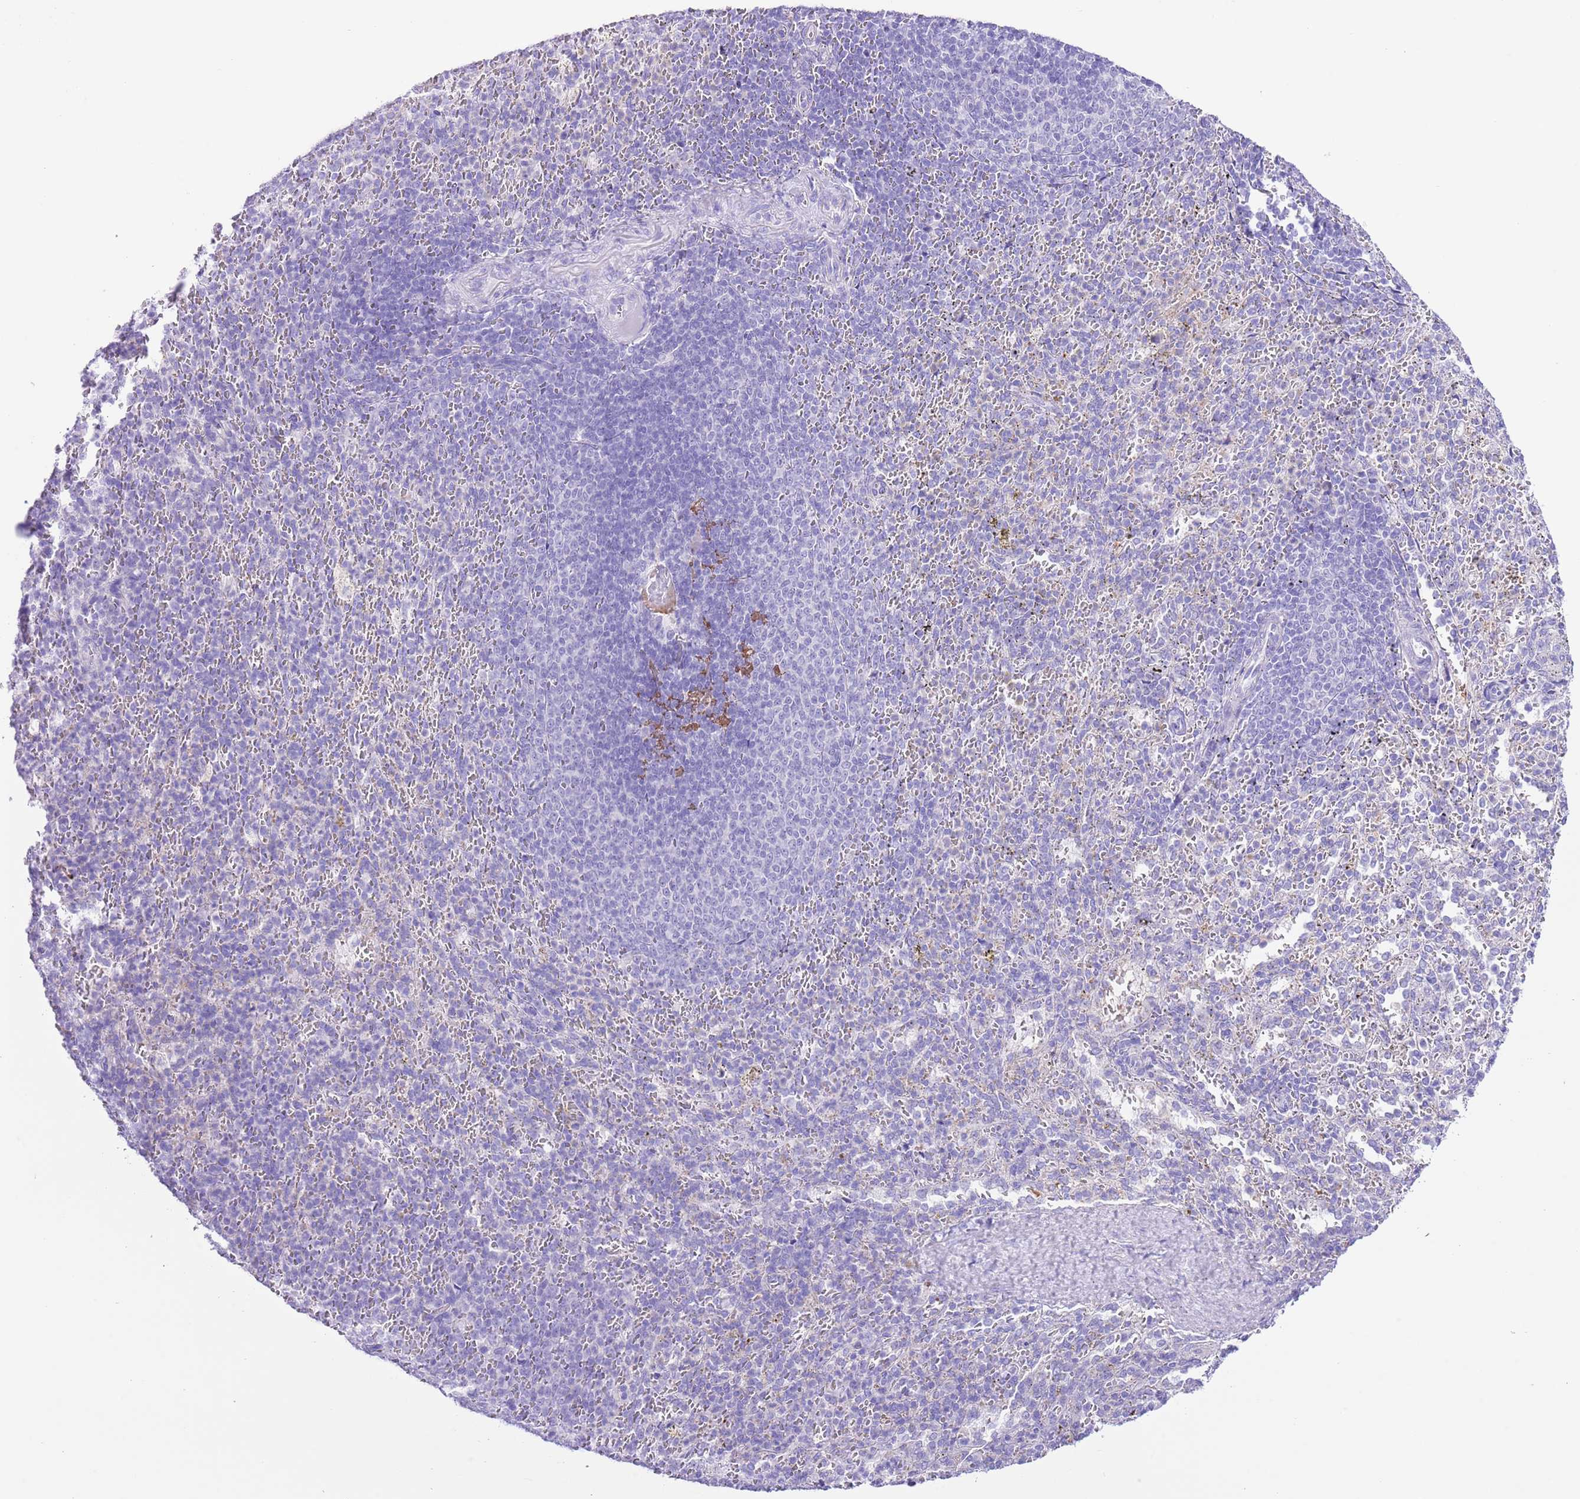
{"staining": {"intensity": "negative", "quantity": "none", "location": "none"}, "tissue": "spleen", "cell_type": "Cells in red pulp", "image_type": "normal", "snomed": [{"axis": "morphology", "description": "Normal tissue, NOS"}, {"axis": "topography", "description": "Spleen"}], "caption": "IHC of benign spleen exhibits no staining in cells in red pulp.", "gene": "IGF1", "patient": {"sex": "female", "age": 21}}